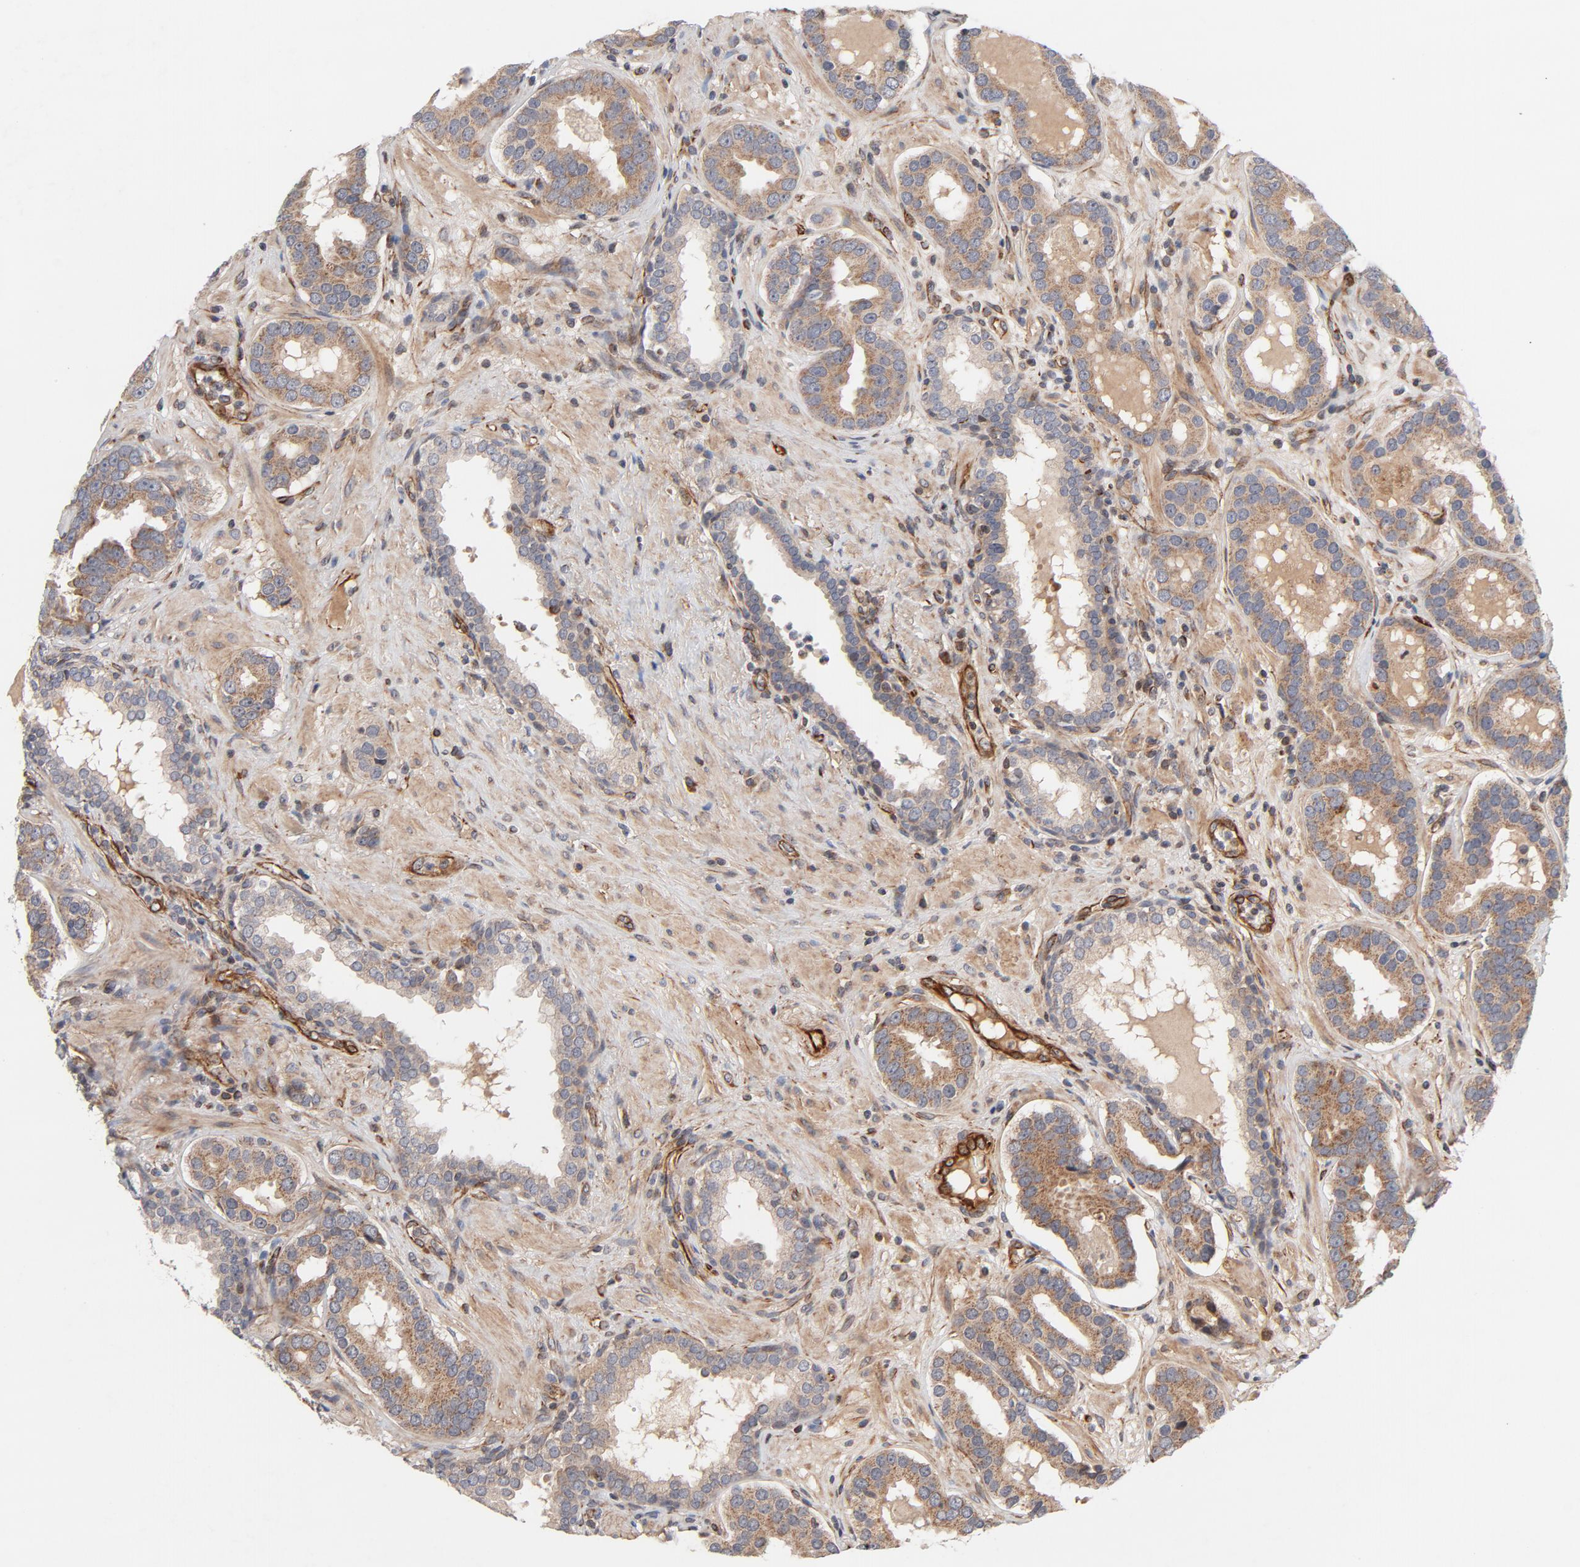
{"staining": {"intensity": "moderate", "quantity": ">75%", "location": "cytoplasmic/membranous"}, "tissue": "prostate cancer", "cell_type": "Tumor cells", "image_type": "cancer", "snomed": [{"axis": "morphology", "description": "Adenocarcinoma, Low grade"}, {"axis": "topography", "description": "Prostate"}], "caption": "Brown immunohistochemical staining in adenocarcinoma (low-grade) (prostate) reveals moderate cytoplasmic/membranous expression in about >75% of tumor cells. (DAB (3,3'-diaminobenzidine) IHC with brightfield microscopy, high magnification).", "gene": "DNAAF2", "patient": {"sex": "male", "age": 59}}